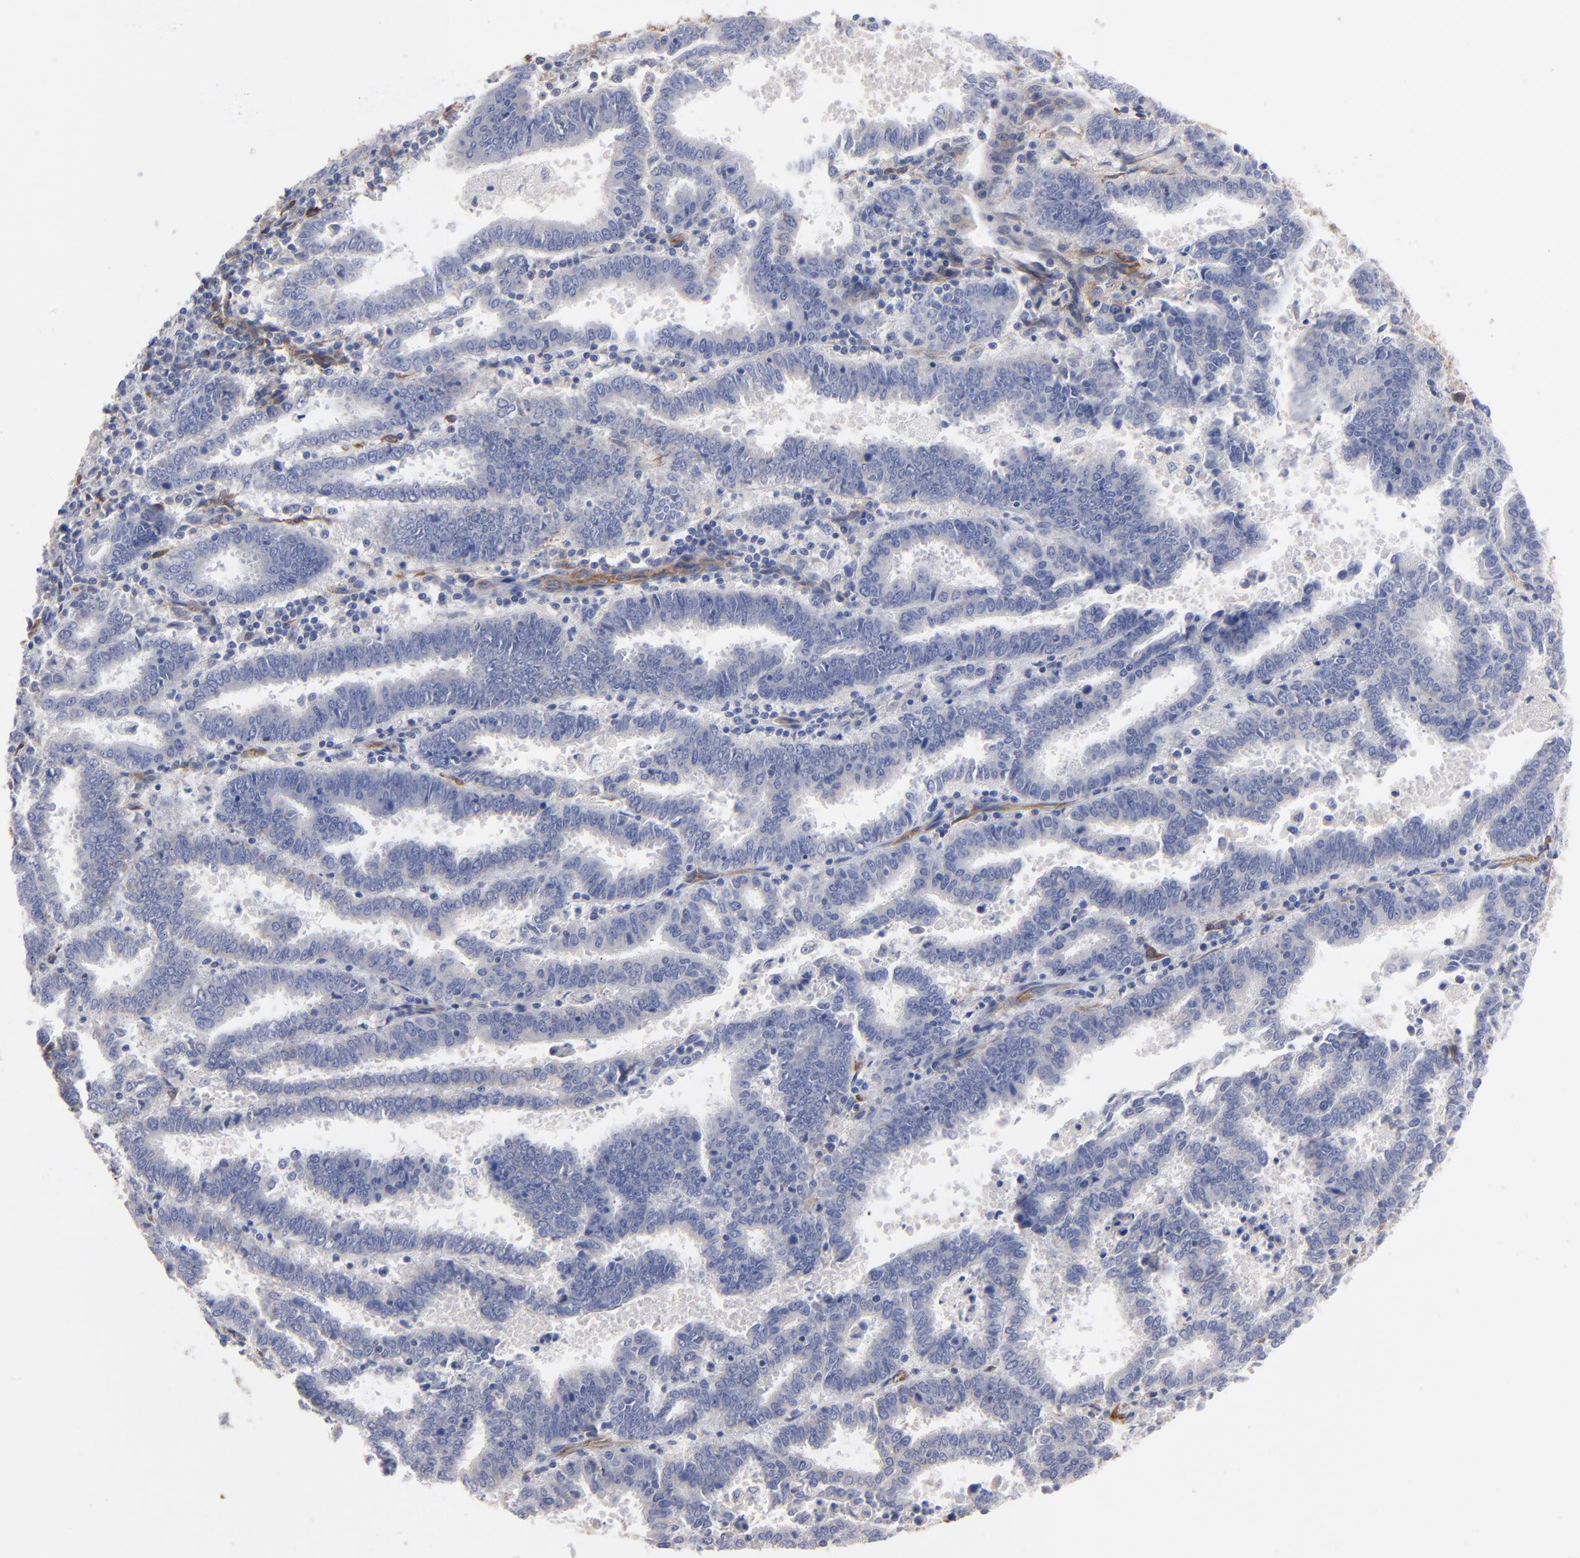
{"staining": {"intensity": "negative", "quantity": "none", "location": "none"}, "tissue": "endometrial cancer", "cell_type": "Tumor cells", "image_type": "cancer", "snomed": [{"axis": "morphology", "description": "Adenocarcinoma, NOS"}, {"axis": "topography", "description": "Uterus"}], "caption": "Histopathology image shows no protein positivity in tumor cells of endometrial cancer tissue.", "gene": "CILP", "patient": {"sex": "female", "age": 83}}